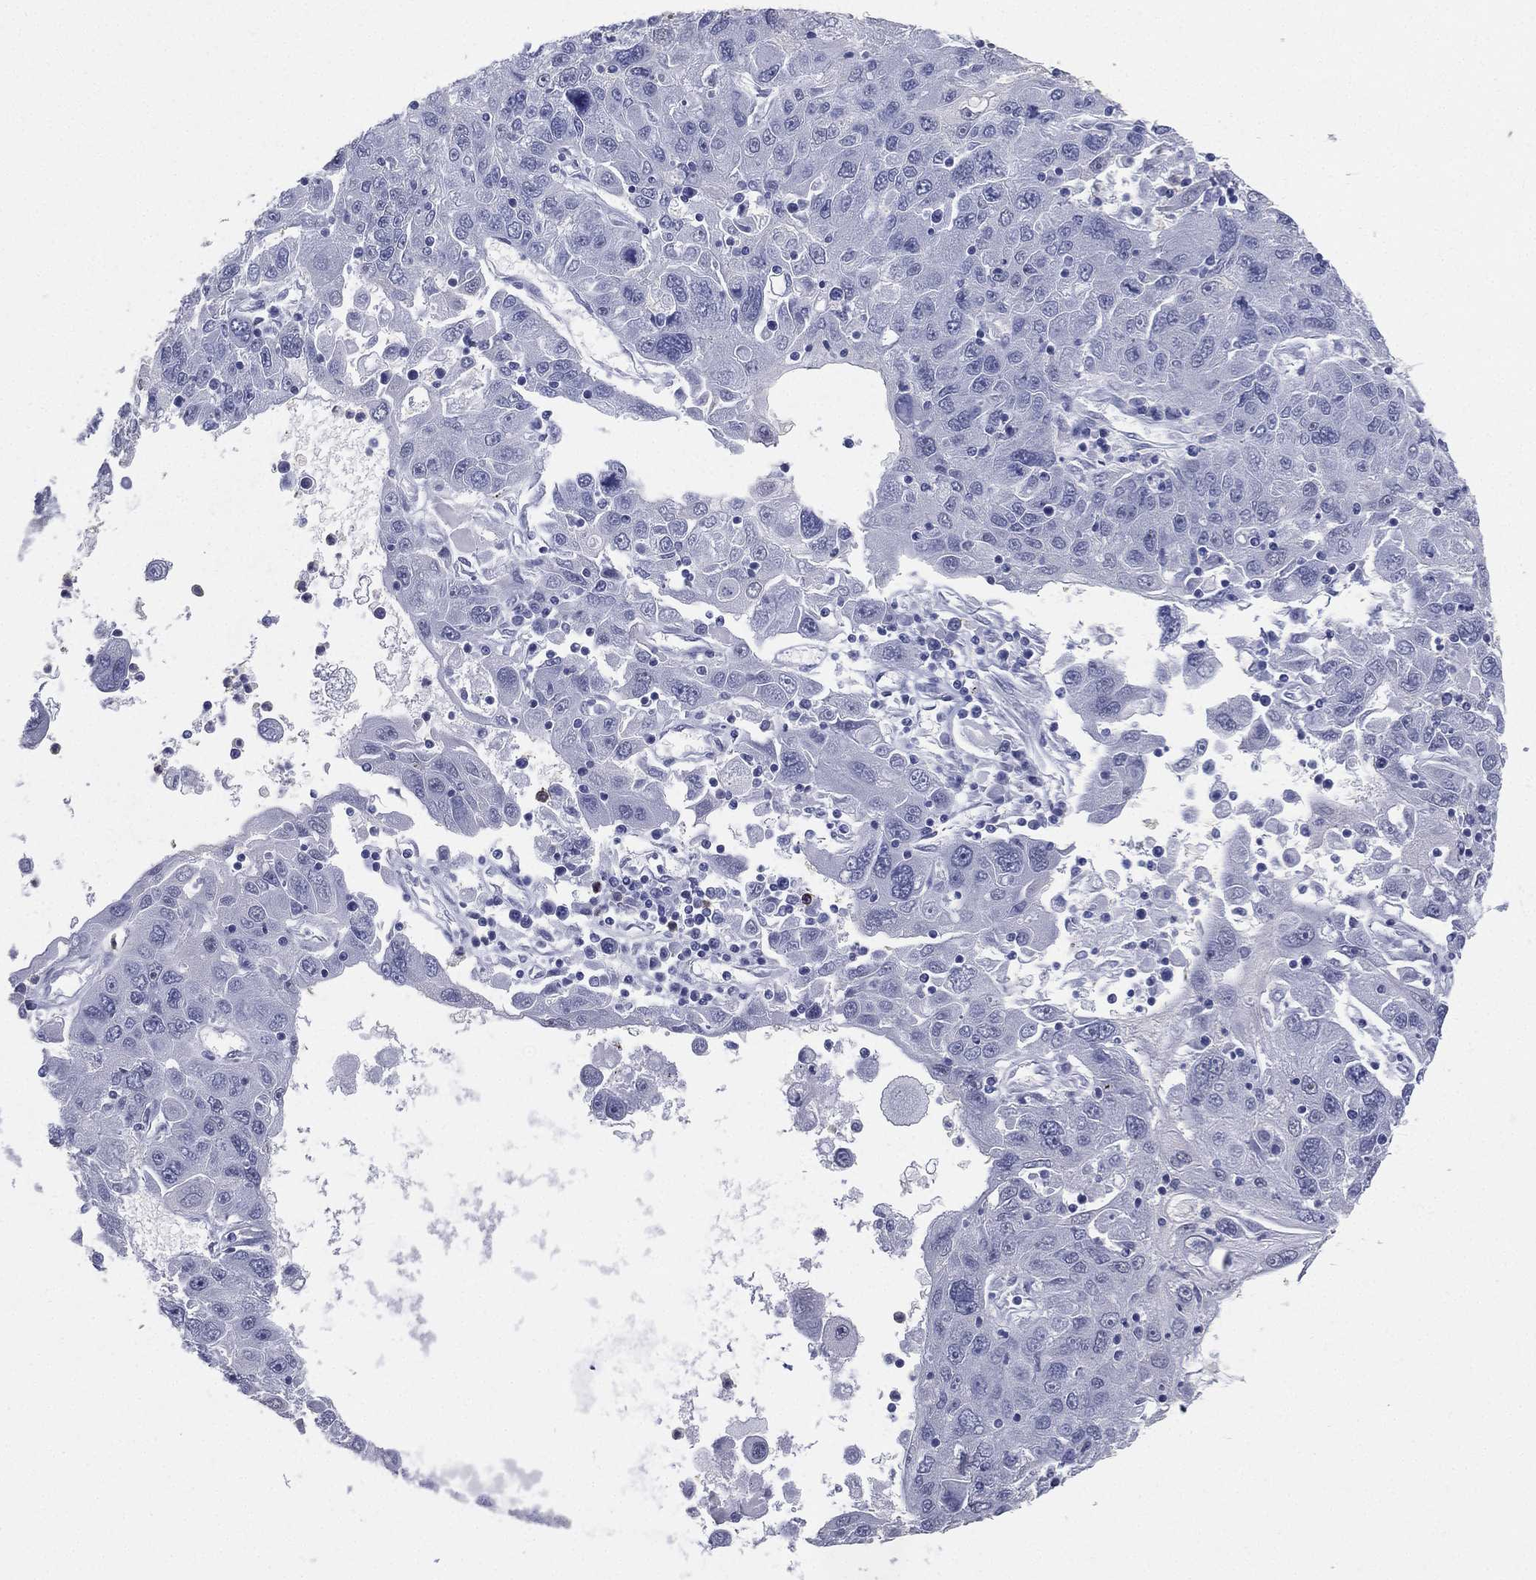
{"staining": {"intensity": "negative", "quantity": "none", "location": "none"}, "tissue": "stomach cancer", "cell_type": "Tumor cells", "image_type": "cancer", "snomed": [{"axis": "morphology", "description": "Adenocarcinoma, NOS"}, {"axis": "topography", "description": "Stomach"}], "caption": "Human adenocarcinoma (stomach) stained for a protein using IHC exhibits no staining in tumor cells.", "gene": "CD22", "patient": {"sex": "male", "age": 56}}